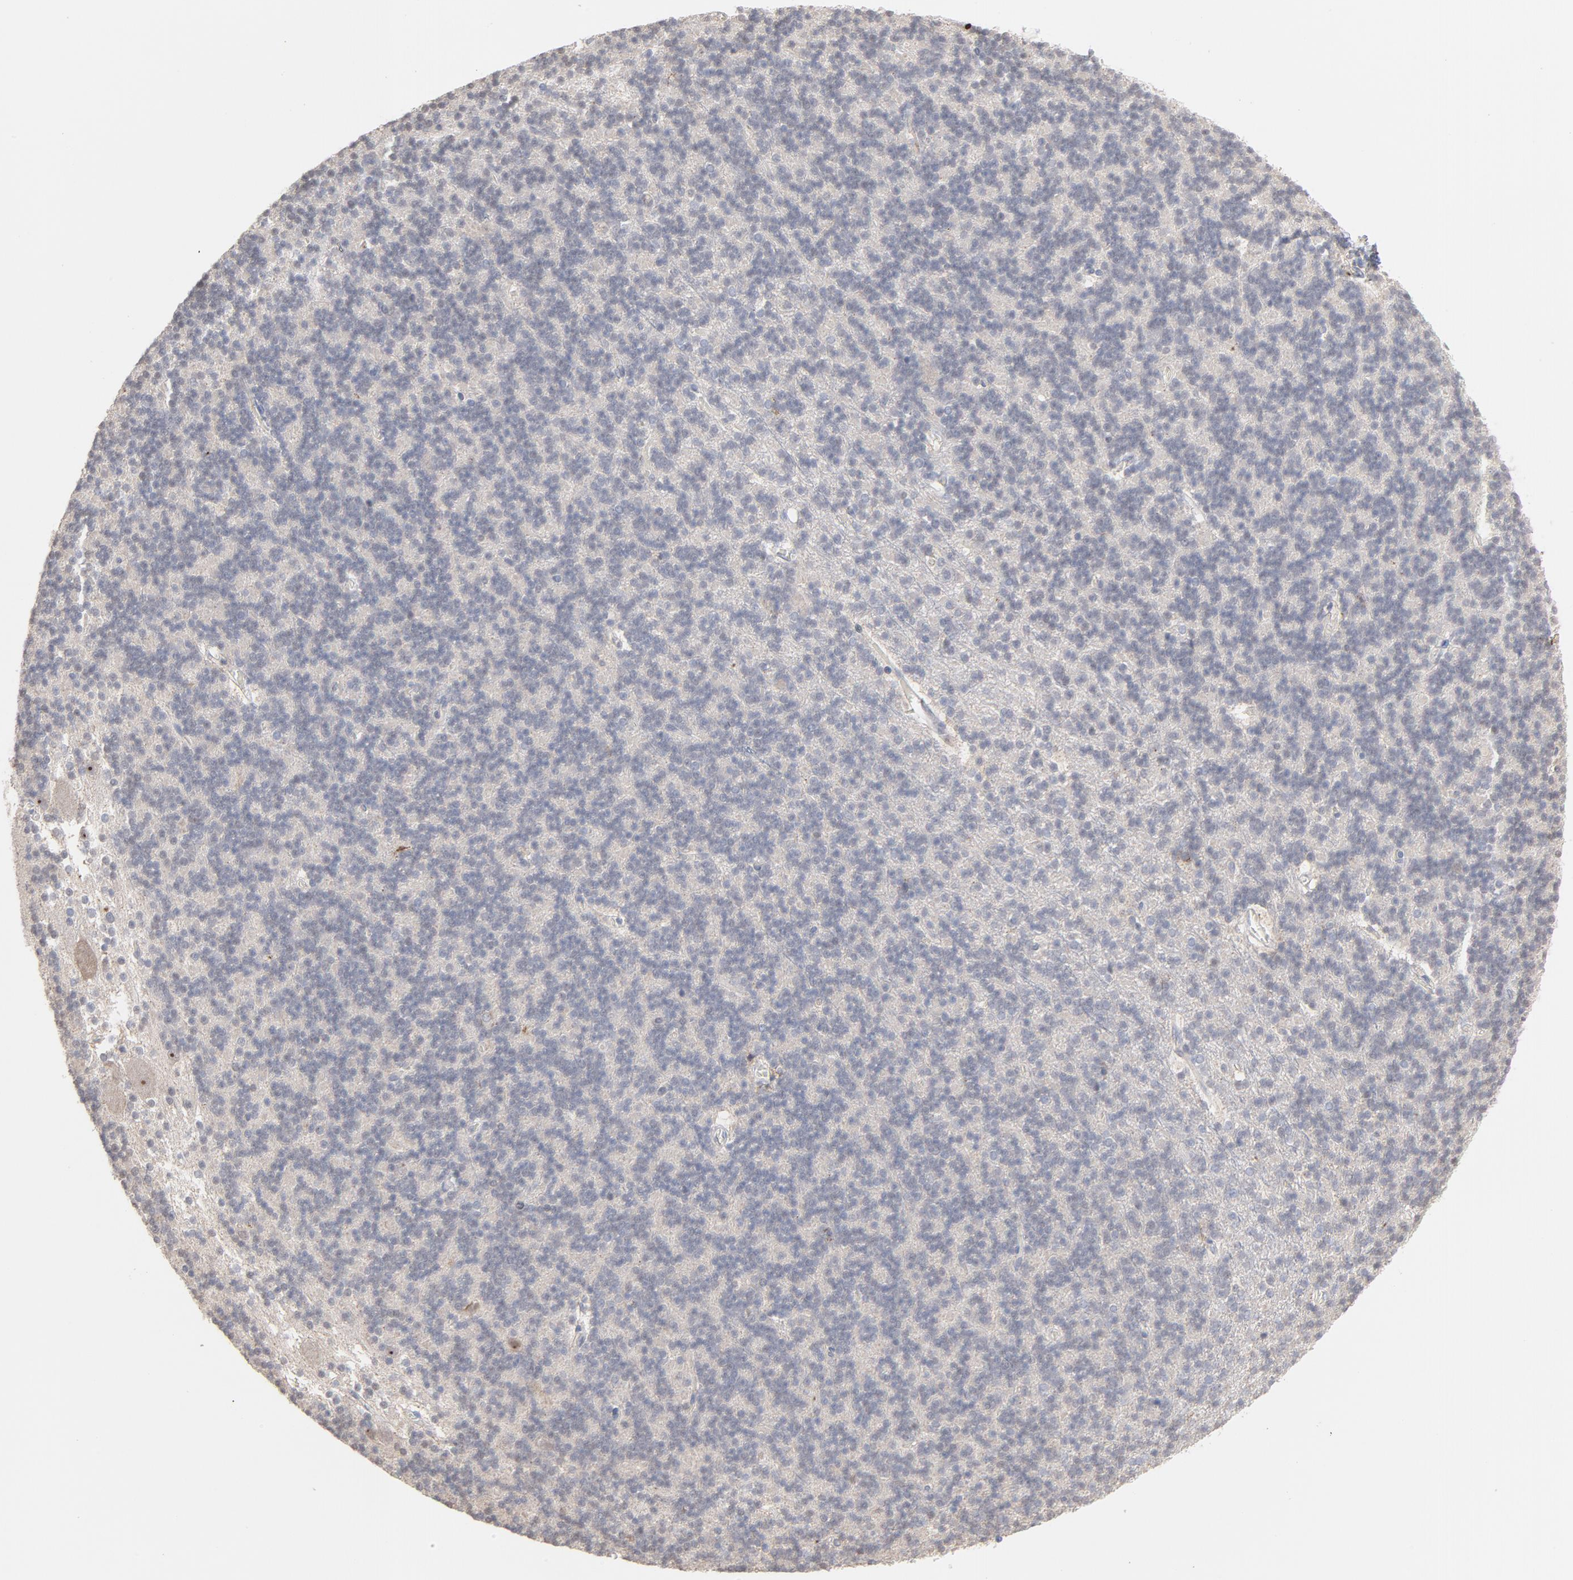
{"staining": {"intensity": "negative", "quantity": "none", "location": "none"}, "tissue": "cerebellum", "cell_type": "Cells in granular layer", "image_type": "normal", "snomed": [{"axis": "morphology", "description": "Normal tissue, NOS"}, {"axis": "topography", "description": "Cerebellum"}], "caption": "Protein analysis of benign cerebellum exhibits no significant positivity in cells in granular layer. Brightfield microscopy of immunohistochemistry (IHC) stained with DAB (3,3'-diaminobenzidine) (brown) and hematoxylin (blue), captured at high magnification.", "gene": "PNMA1", "patient": {"sex": "female", "age": 19}}